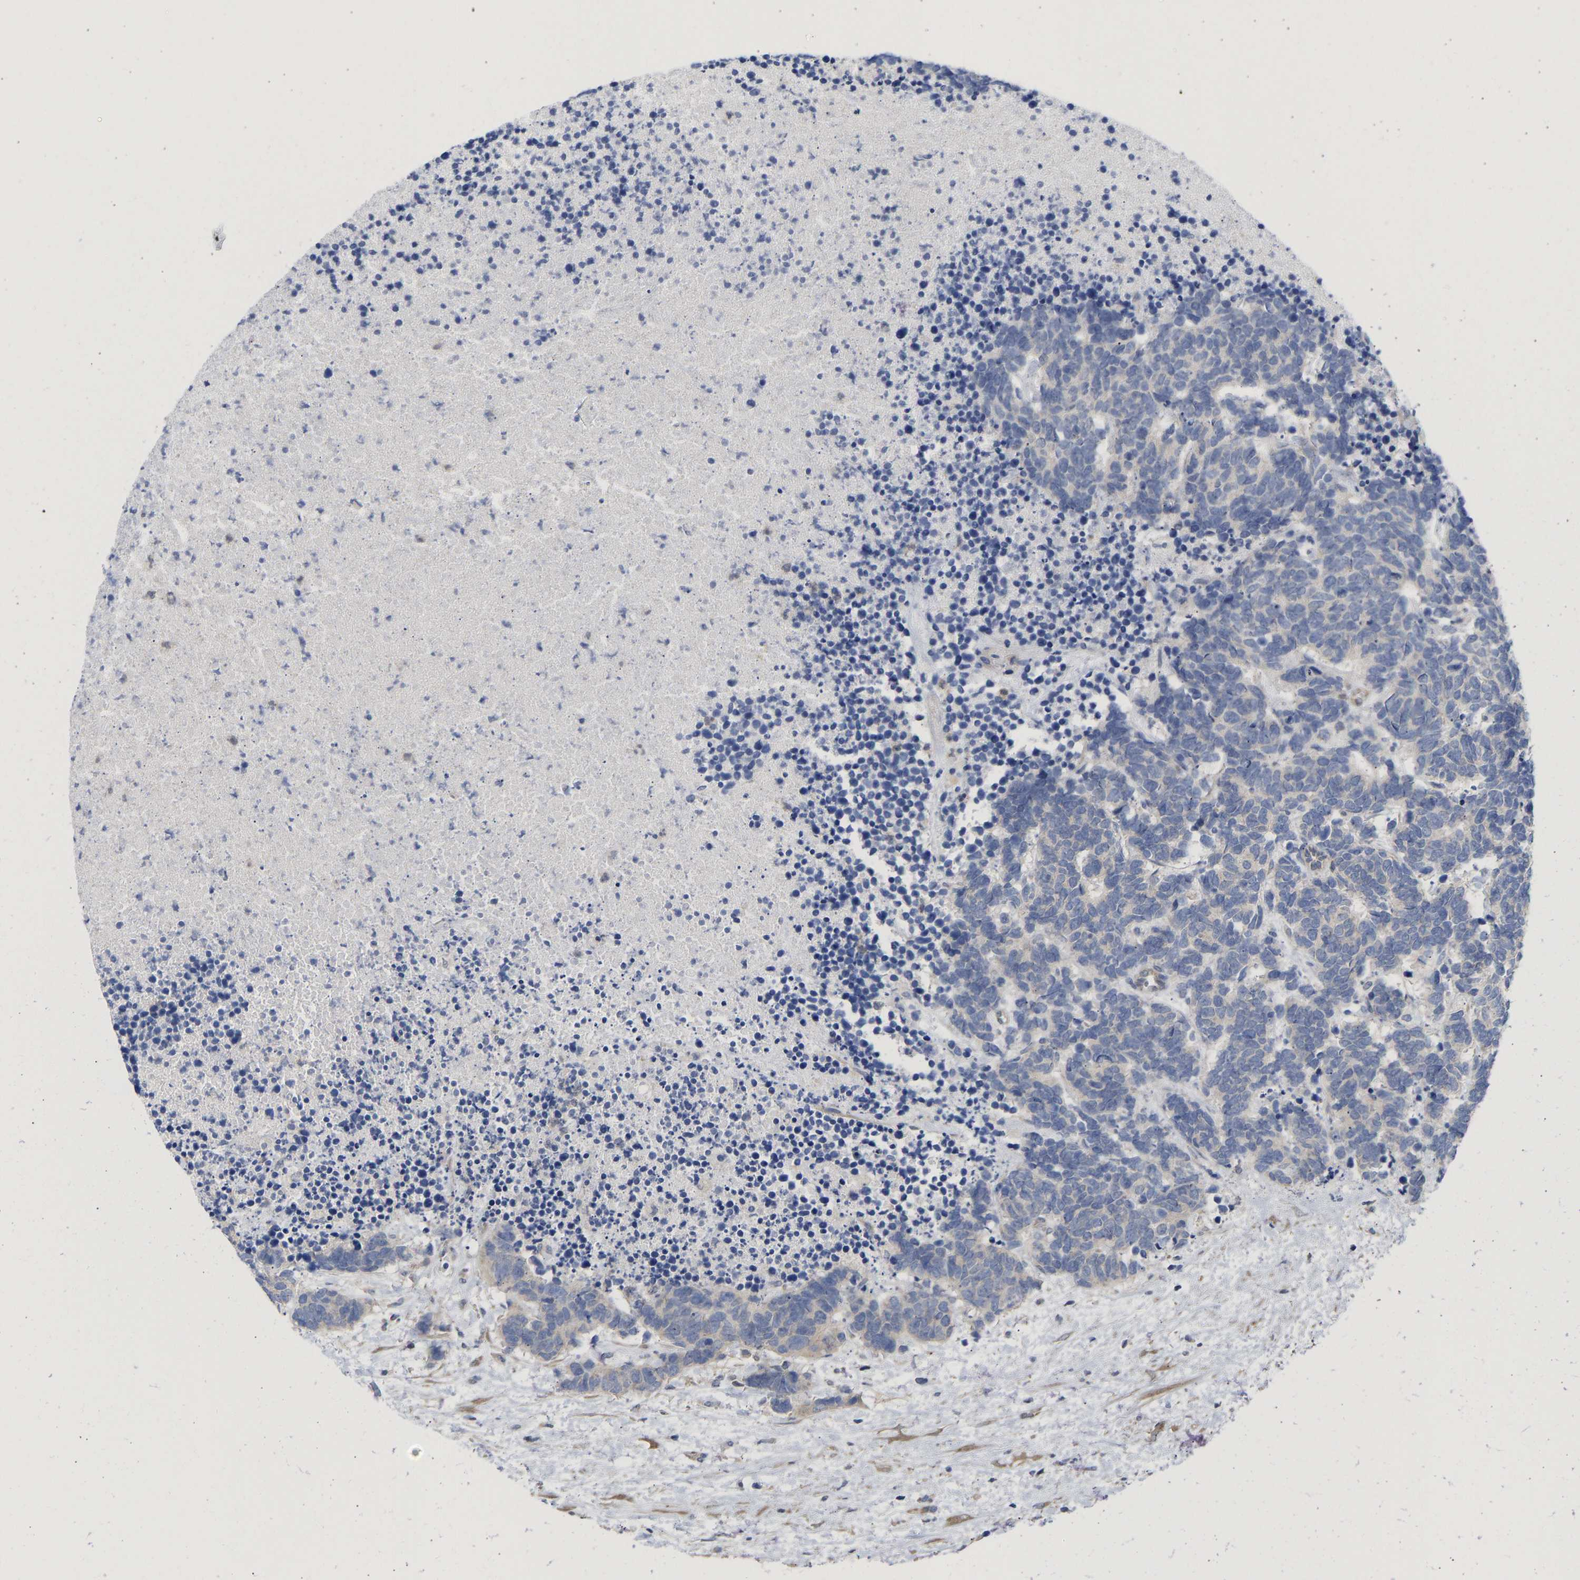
{"staining": {"intensity": "negative", "quantity": "none", "location": "none"}, "tissue": "carcinoid", "cell_type": "Tumor cells", "image_type": "cancer", "snomed": [{"axis": "morphology", "description": "Carcinoma, NOS"}, {"axis": "morphology", "description": "Carcinoid, malignant, NOS"}, {"axis": "topography", "description": "Urinary bladder"}], "caption": "Immunohistochemistry (IHC) of human malignant carcinoid reveals no positivity in tumor cells.", "gene": "MAP2K3", "patient": {"sex": "male", "age": 57}}